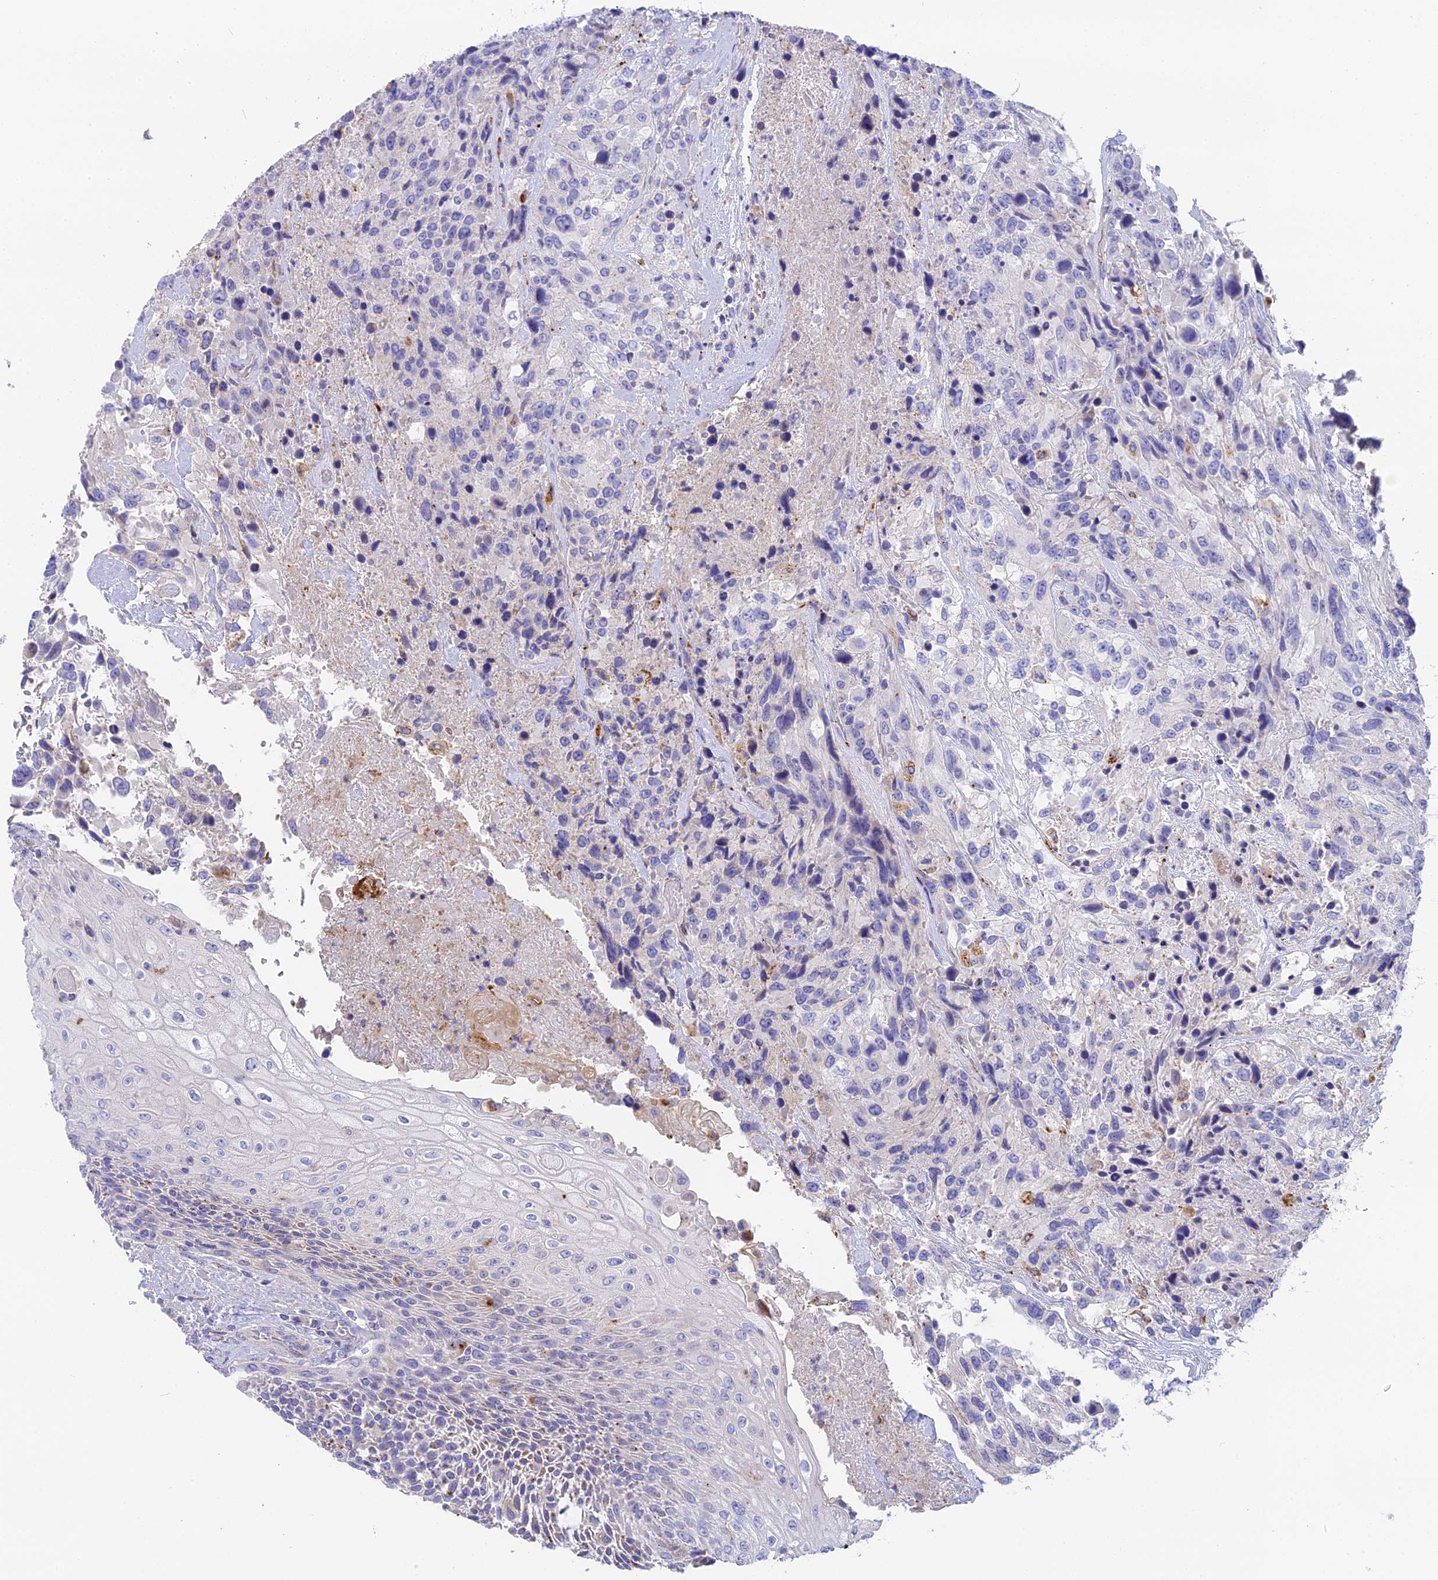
{"staining": {"intensity": "negative", "quantity": "none", "location": "none"}, "tissue": "urothelial cancer", "cell_type": "Tumor cells", "image_type": "cancer", "snomed": [{"axis": "morphology", "description": "Urothelial carcinoma, High grade"}, {"axis": "topography", "description": "Urinary bladder"}], "caption": "High magnification brightfield microscopy of urothelial cancer stained with DAB (3,3'-diaminobenzidine) (brown) and counterstained with hematoxylin (blue): tumor cells show no significant expression.", "gene": "WDR6", "patient": {"sex": "female", "age": 70}}